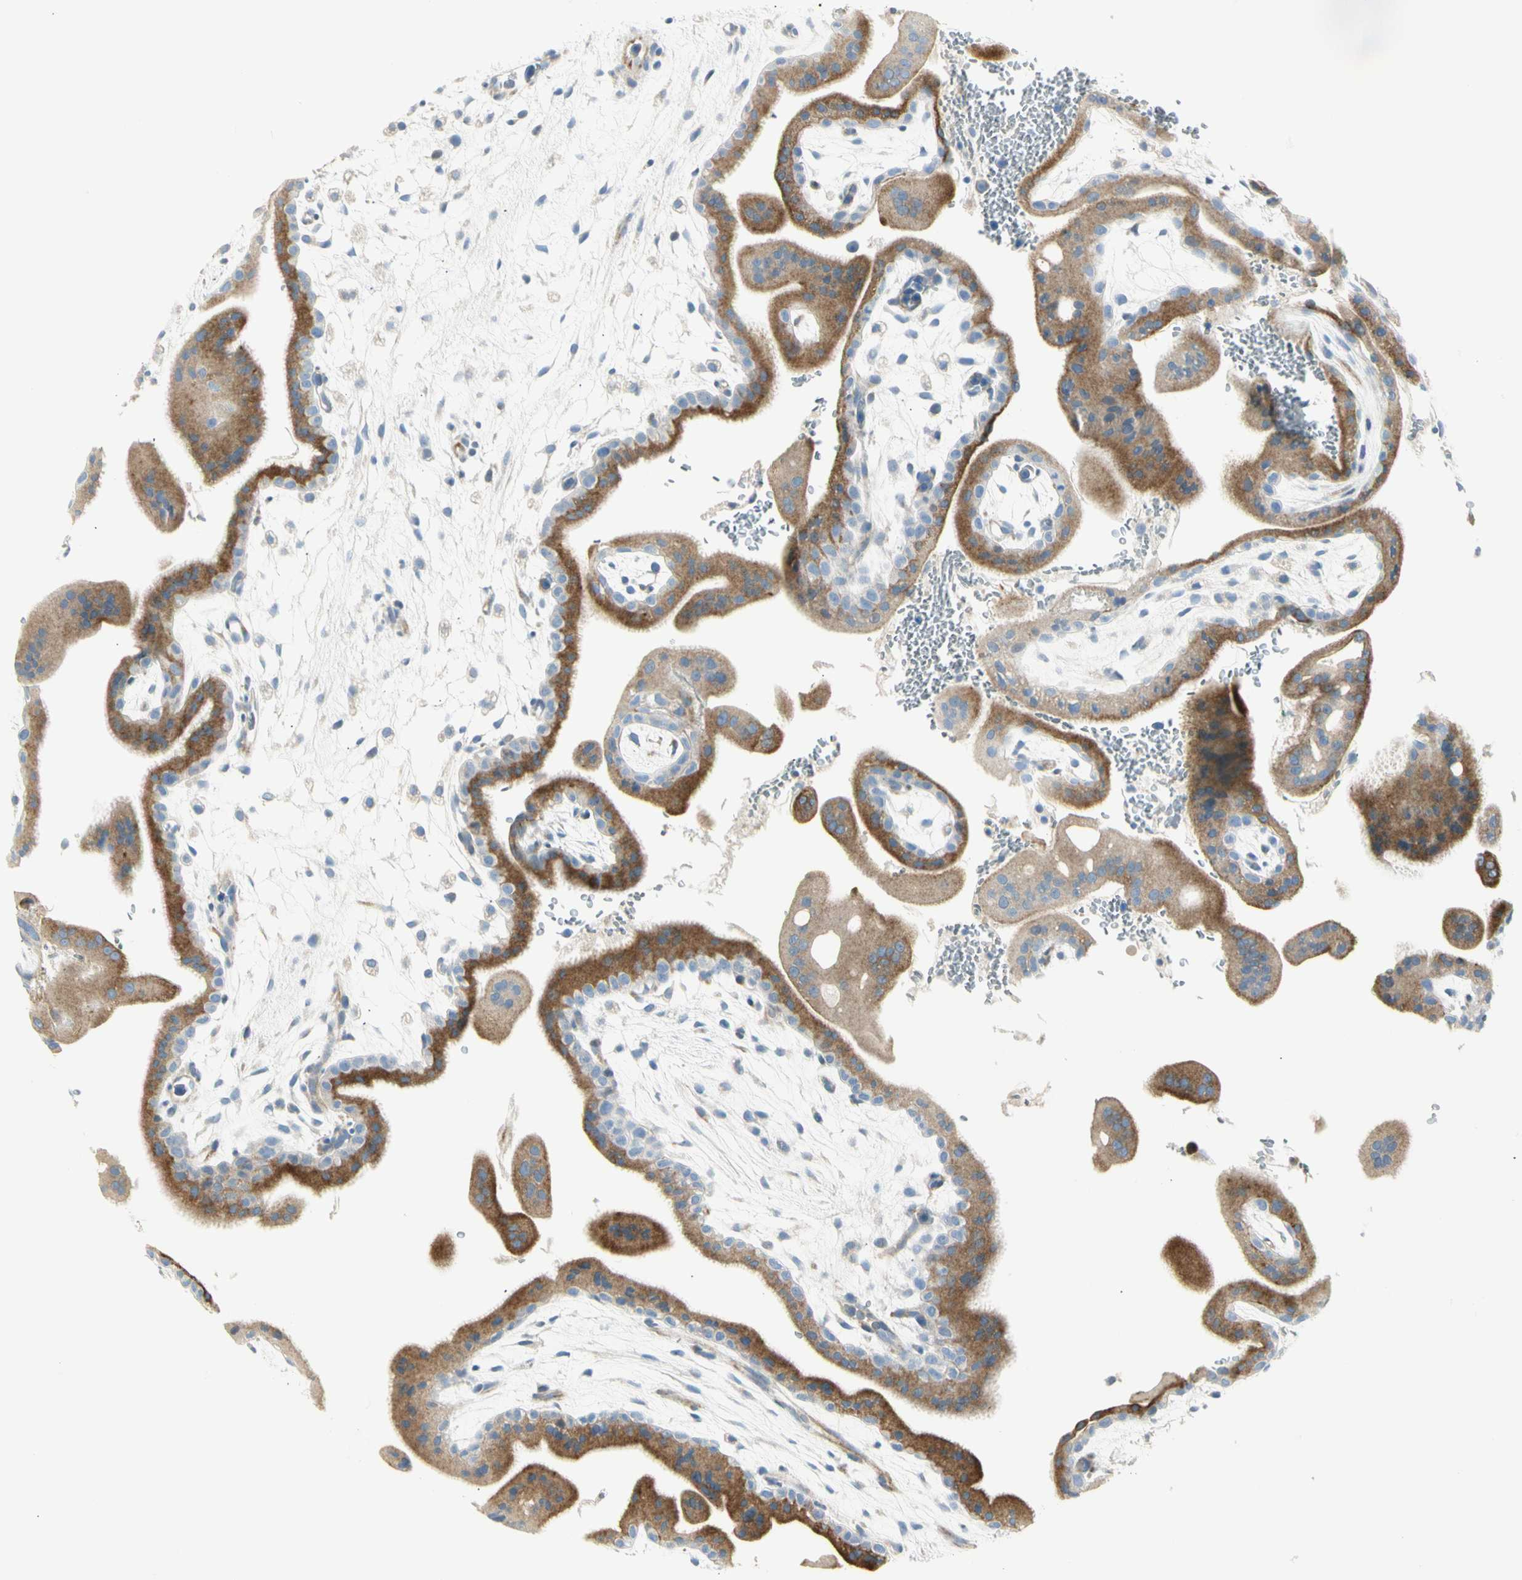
{"staining": {"intensity": "negative", "quantity": "none", "location": "none"}, "tissue": "placenta", "cell_type": "Decidual cells", "image_type": "normal", "snomed": [{"axis": "morphology", "description": "Normal tissue, NOS"}, {"axis": "topography", "description": "Placenta"}], "caption": "Photomicrograph shows no protein expression in decidual cells of normal placenta. (Stains: DAB immunohistochemistry with hematoxylin counter stain, Microscopy: brightfield microscopy at high magnification).", "gene": "TNFSF11", "patient": {"sex": "female", "age": 35}}